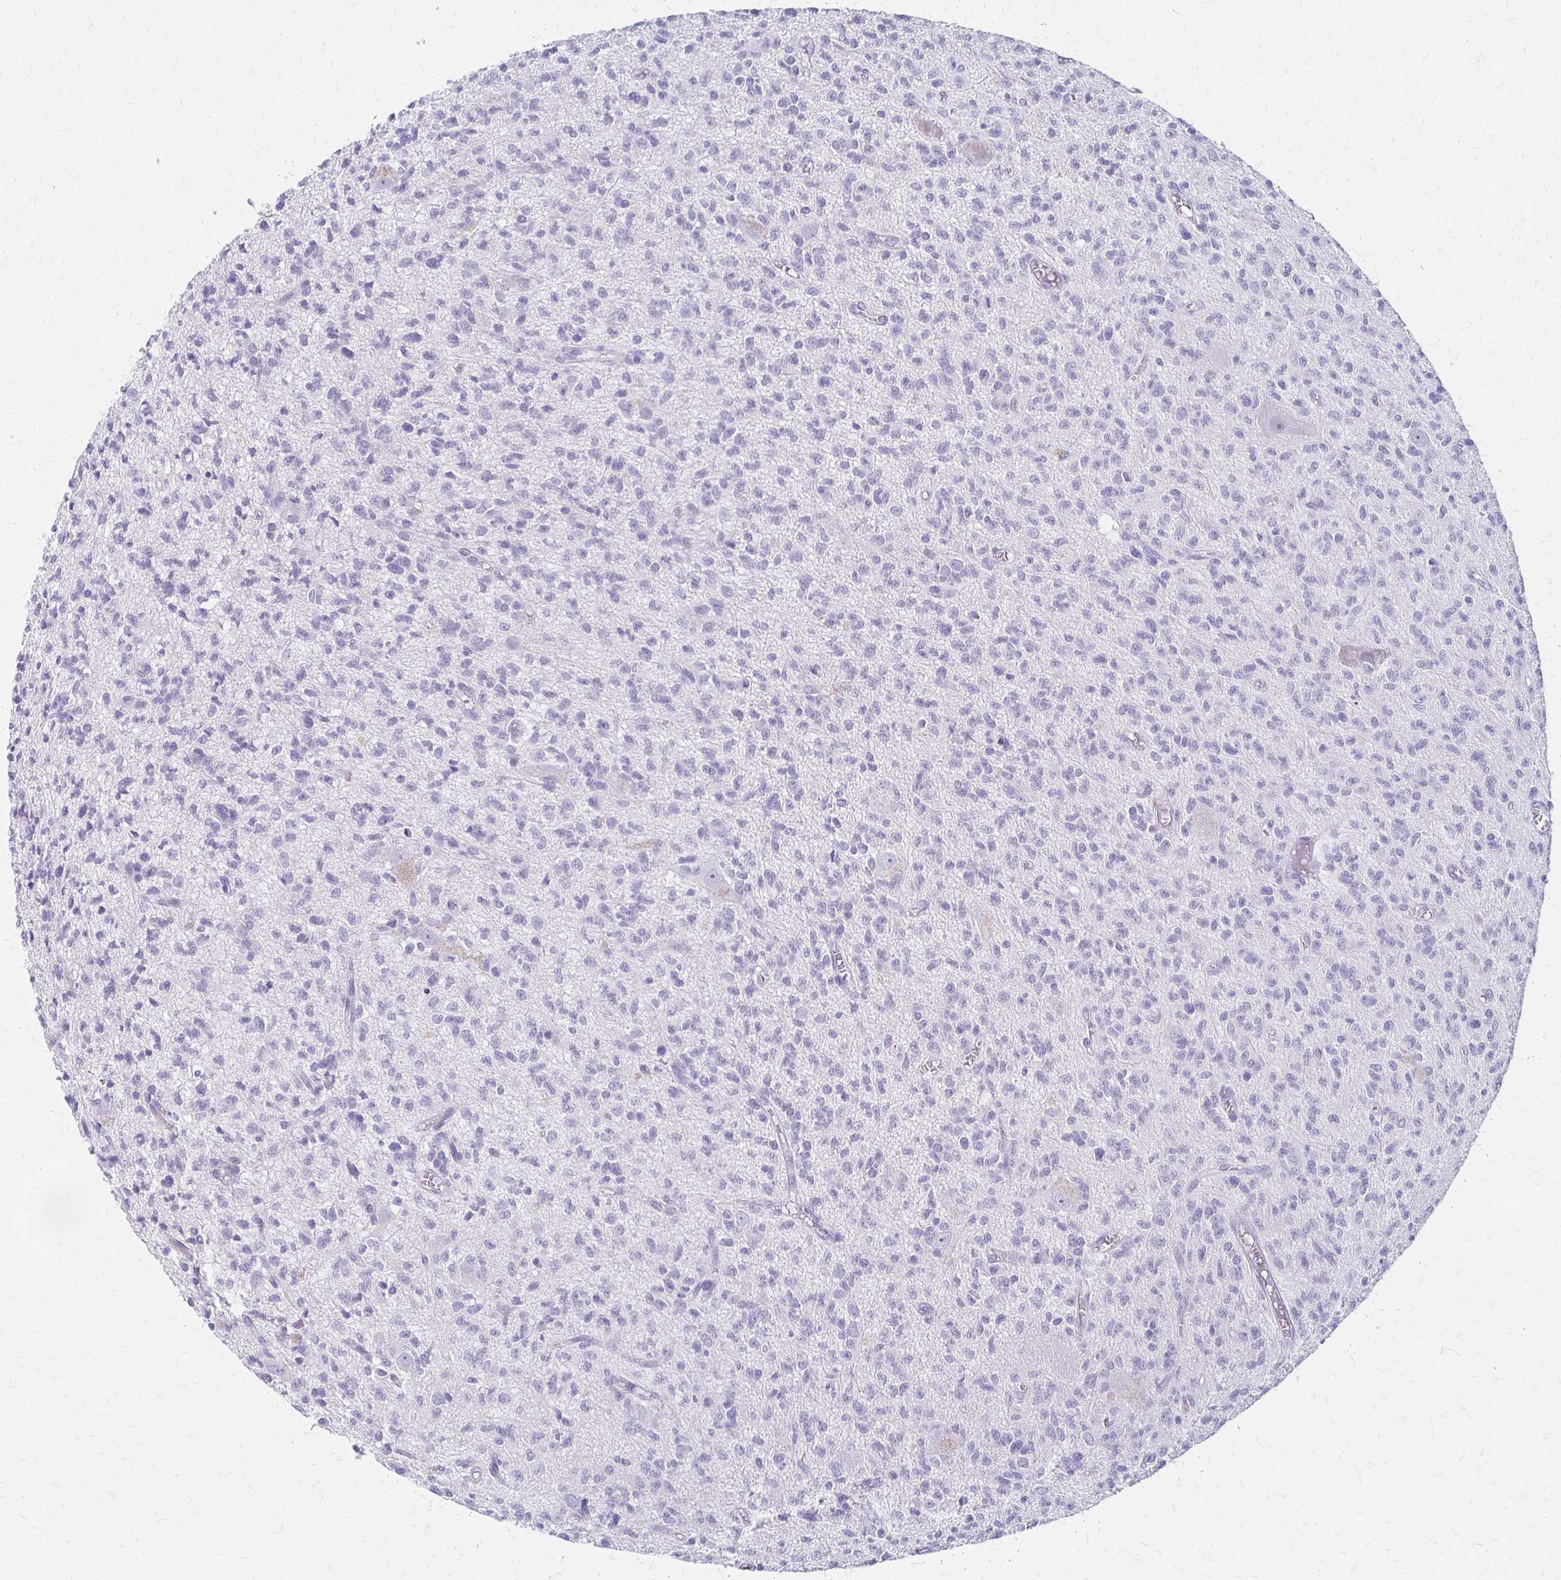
{"staining": {"intensity": "negative", "quantity": "none", "location": "none"}, "tissue": "glioma", "cell_type": "Tumor cells", "image_type": "cancer", "snomed": [{"axis": "morphology", "description": "Glioma, malignant, Low grade"}, {"axis": "topography", "description": "Brain"}], "caption": "Immunohistochemistry histopathology image of human glioma stained for a protein (brown), which reveals no staining in tumor cells.", "gene": "IVL", "patient": {"sex": "male", "age": 64}}